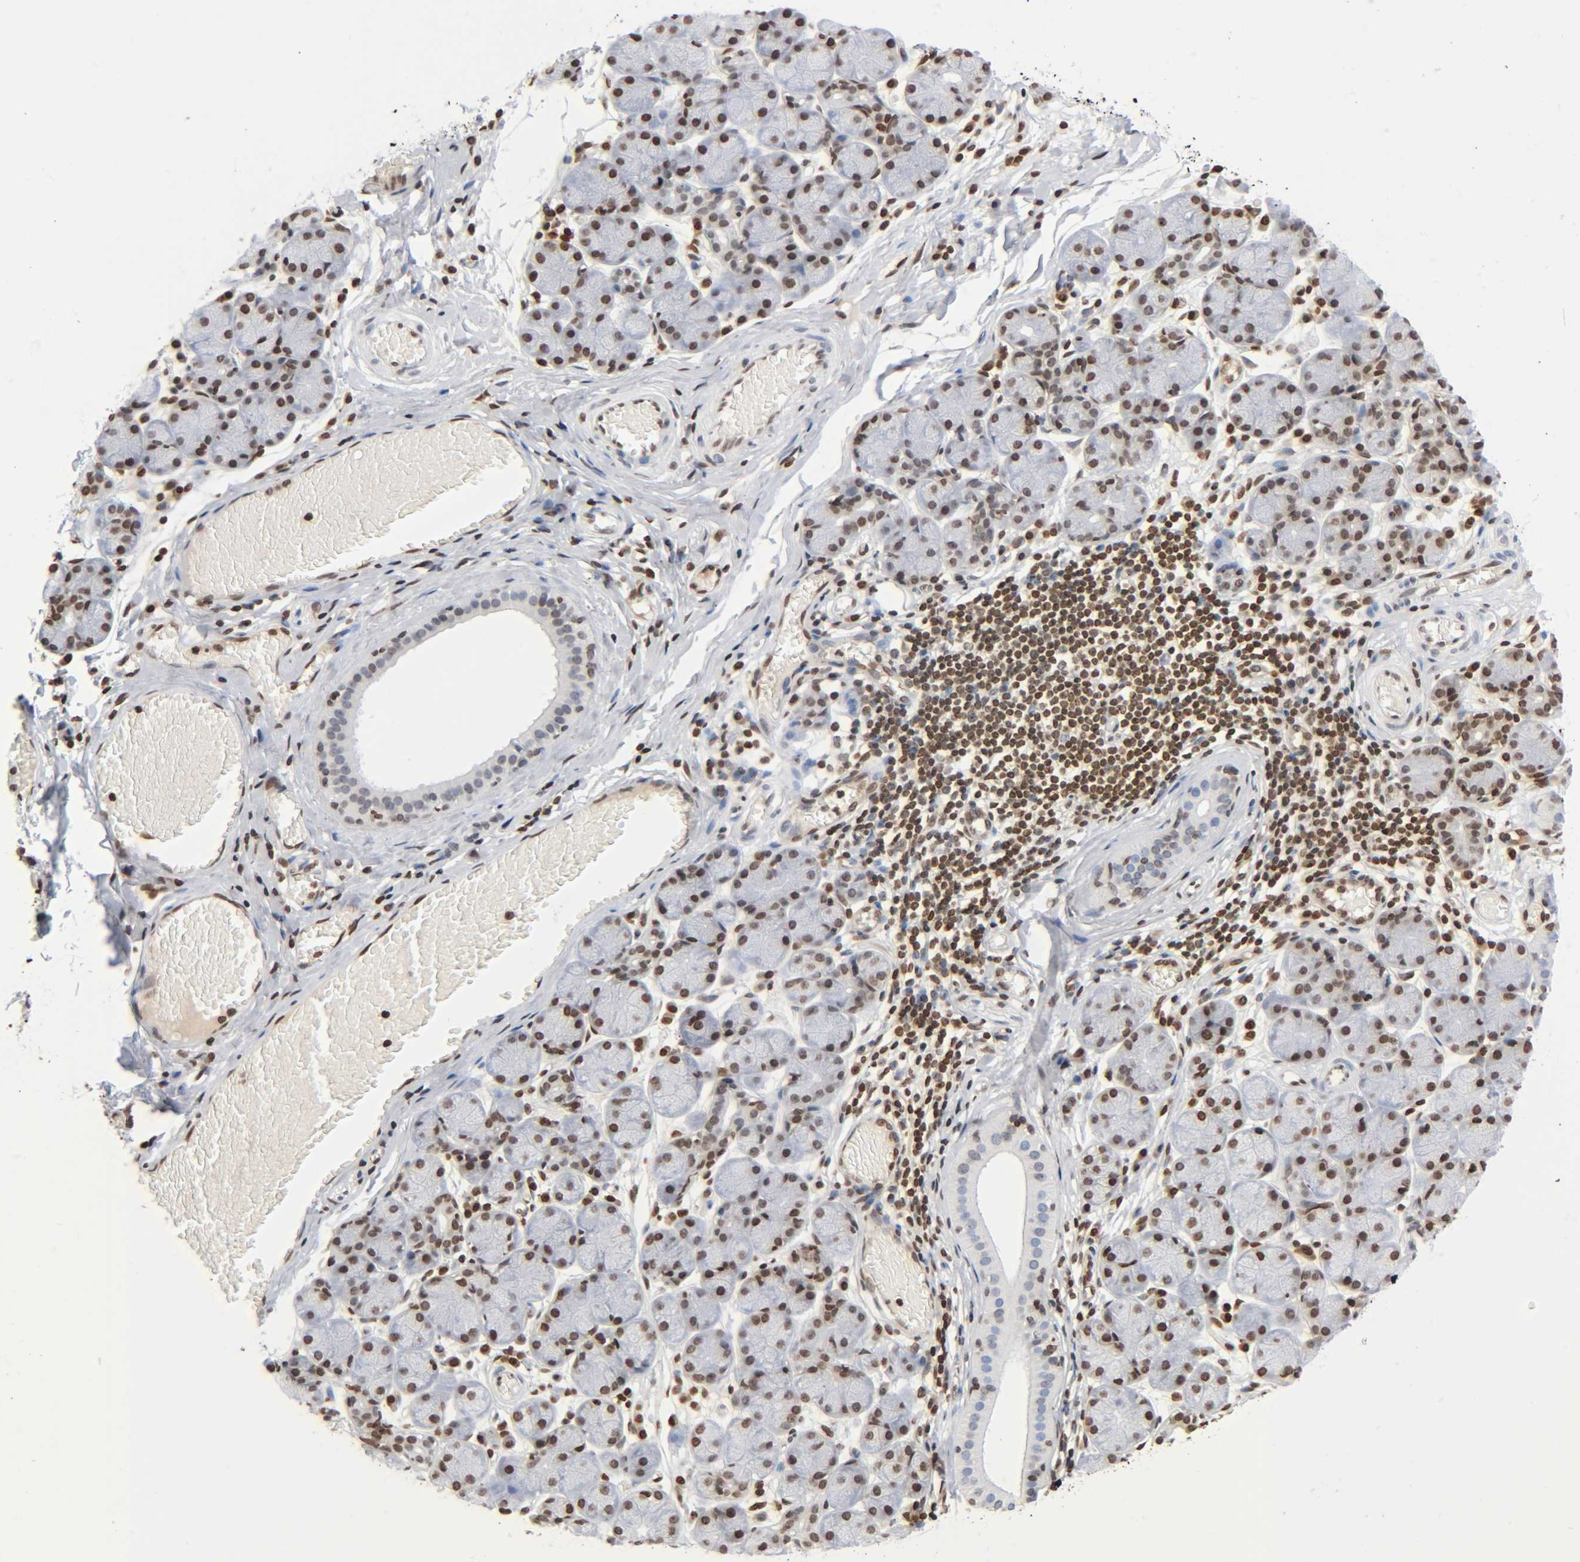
{"staining": {"intensity": "moderate", "quantity": "25%-75%", "location": "nuclear"}, "tissue": "salivary gland", "cell_type": "Glandular cells", "image_type": "normal", "snomed": [{"axis": "morphology", "description": "Normal tissue, NOS"}, {"axis": "topography", "description": "Salivary gland"}], "caption": "Immunohistochemical staining of normal human salivary gland displays moderate nuclear protein staining in approximately 25%-75% of glandular cells.", "gene": "HOXA6", "patient": {"sex": "female", "age": 24}}